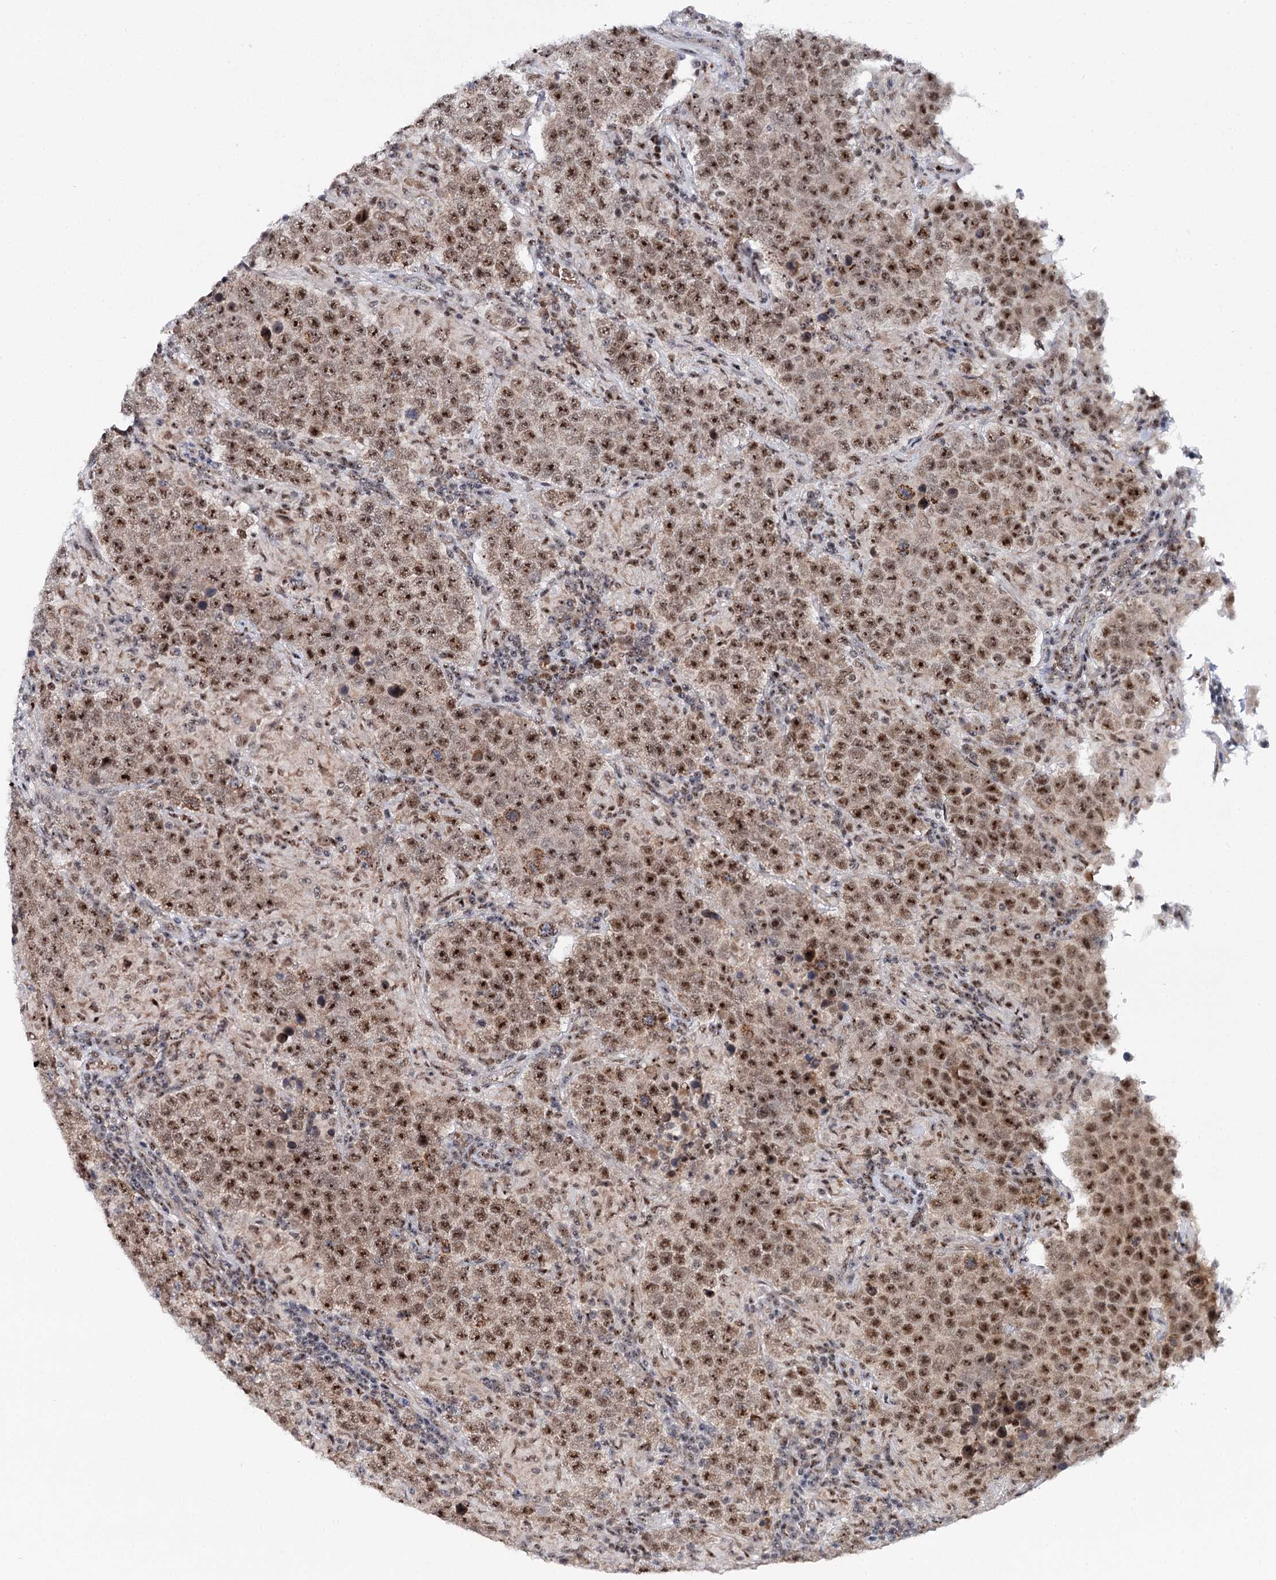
{"staining": {"intensity": "moderate", "quantity": ">75%", "location": "nuclear"}, "tissue": "testis cancer", "cell_type": "Tumor cells", "image_type": "cancer", "snomed": [{"axis": "morphology", "description": "Normal tissue, NOS"}, {"axis": "morphology", "description": "Urothelial carcinoma, High grade"}, {"axis": "morphology", "description": "Seminoma, NOS"}, {"axis": "morphology", "description": "Carcinoma, Embryonal, NOS"}, {"axis": "topography", "description": "Urinary bladder"}, {"axis": "topography", "description": "Testis"}], "caption": "Immunohistochemical staining of testis seminoma demonstrates medium levels of moderate nuclear protein expression in about >75% of tumor cells.", "gene": "BUD13", "patient": {"sex": "male", "age": 41}}